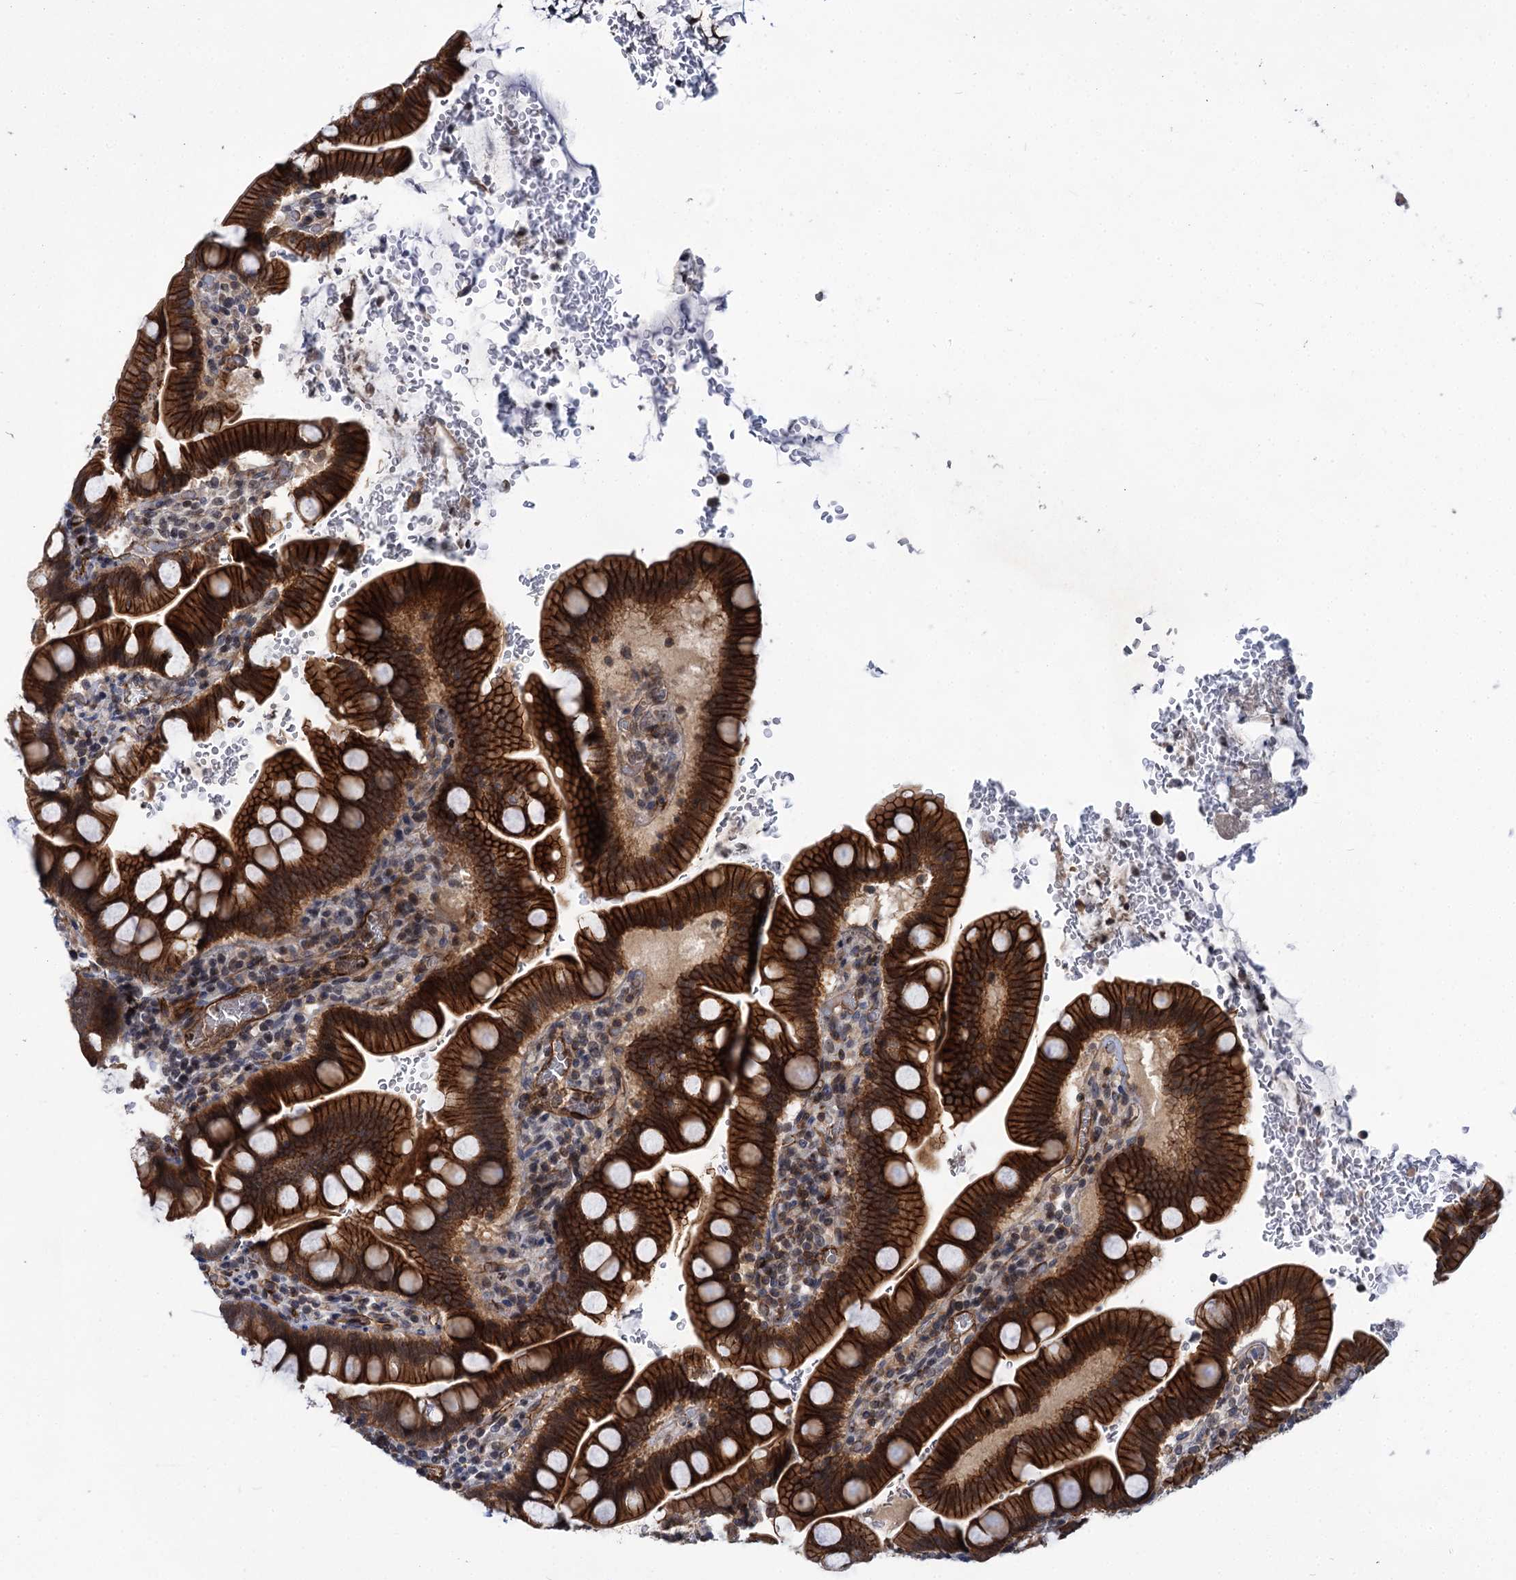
{"staining": {"intensity": "strong", "quantity": ">75%", "location": "cytoplasmic/membranous"}, "tissue": "small intestine", "cell_type": "Glandular cells", "image_type": "normal", "snomed": [{"axis": "morphology", "description": "Normal tissue, NOS"}, {"axis": "topography", "description": "Stomach, upper"}, {"axis": "topography", "description": "Stomach, lower"}, {"axis": "topography", "description": "Small intestine"}], "caption": "DAB (3,3'-diaminobenzidine) immunohistochemical staining of unremarkable small intestine displays strong cytoplasmic/membranous protein staining in about >75% of glandular cells.", "gene": "ABLIM1", "patient": {"sex": "male", "age": 68}}